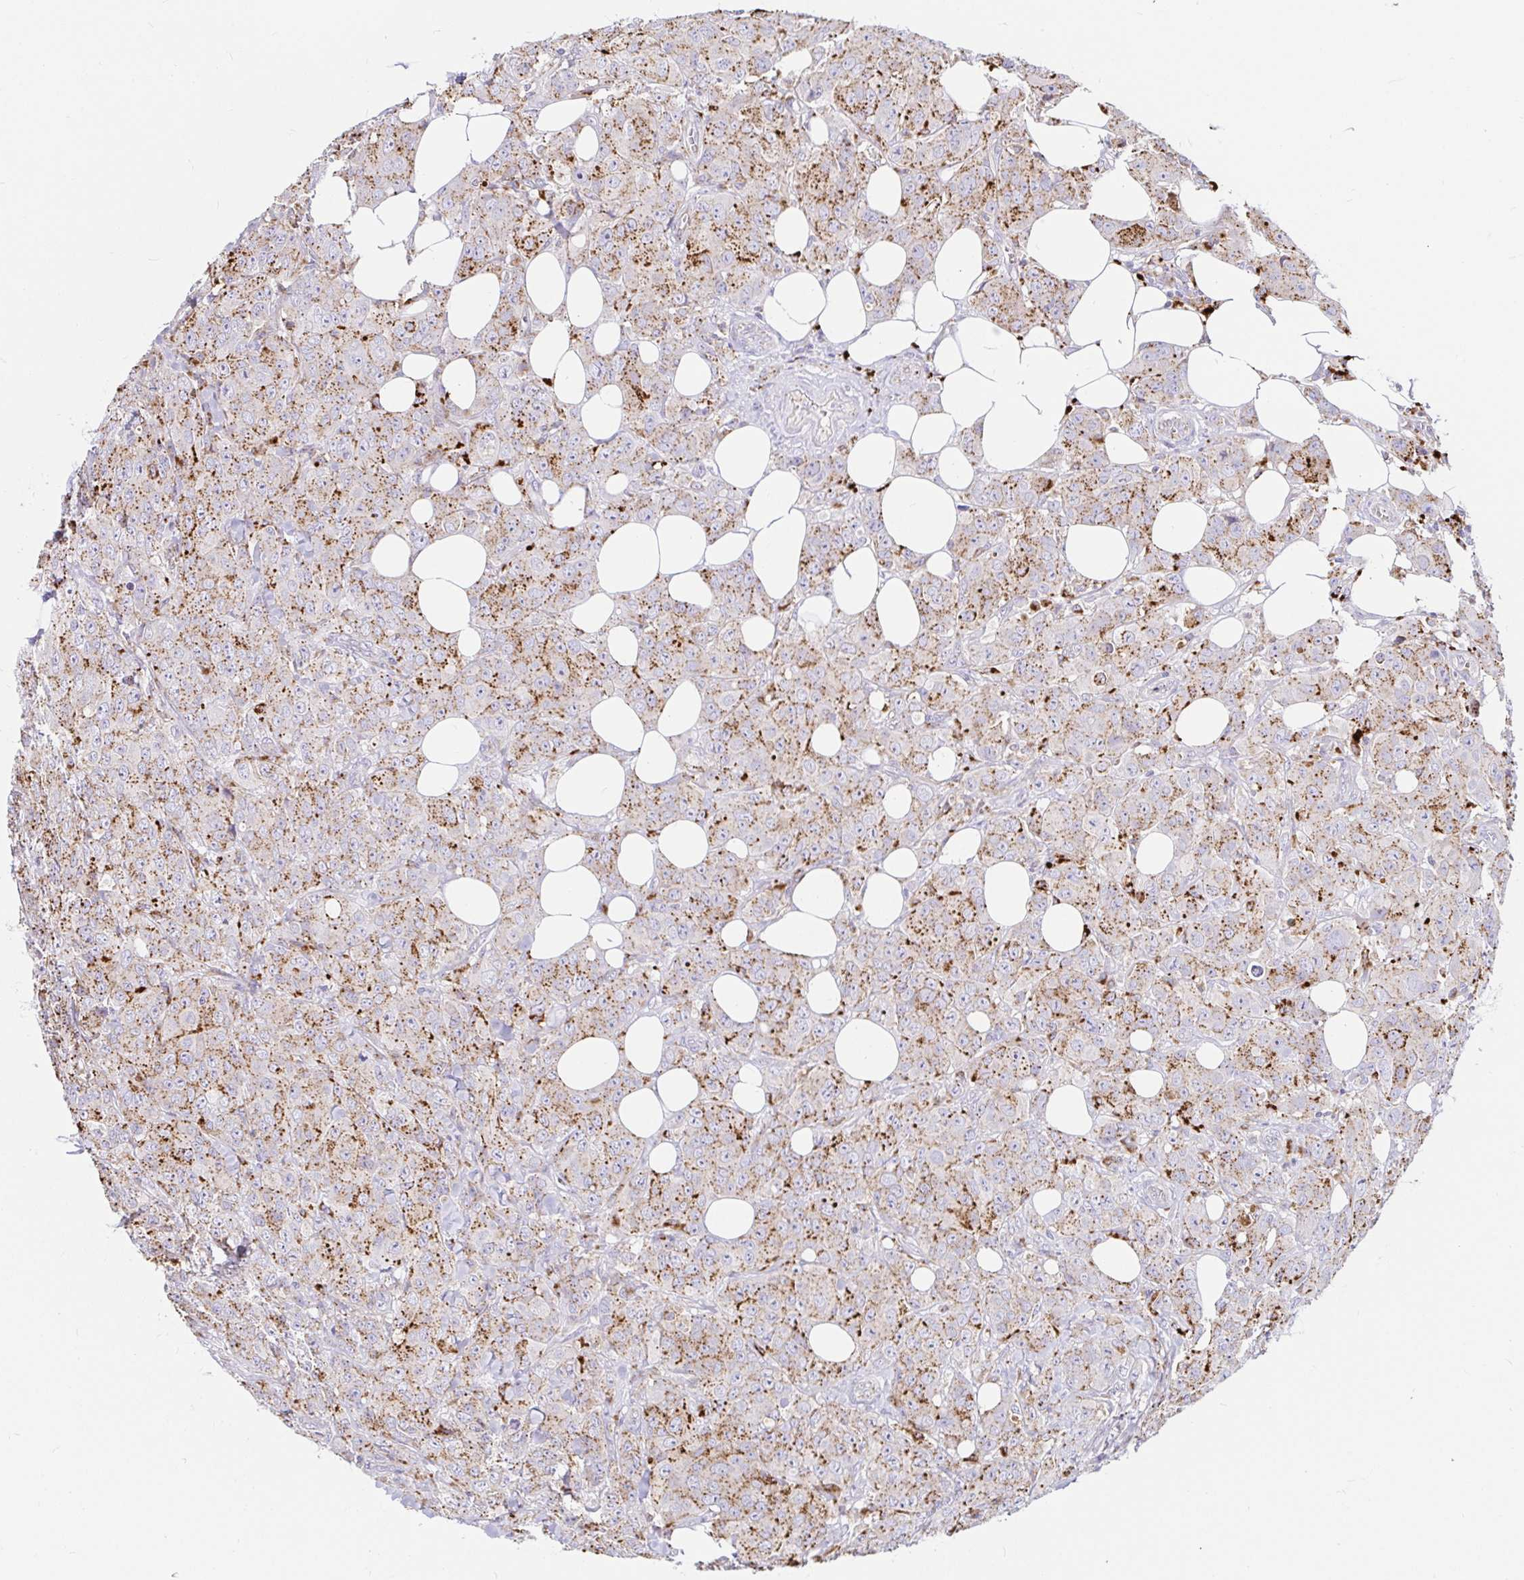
{"staining": {"intensity": "moderate", "quantity": ">75%", "location": "cytoplasmic/membranous"}, "tissue": "breast cancer", "cell_type": "Tumor cells", "image_type": "cancer", "snomed": [{"axis": "morphology", "description": "Normal tissue, NOS"}, {"axis": "morphology", "description": "Duct carcinoma"}, {"axis": "topography", "description": "Breast"}], "caption": "This histopathology image demonstrates breast invasive ductal carcinoma stained with IHC to label a protein in brown. The cytoplasmic/membranous of tumor cells show moderate positivity for the protein. Nuclei are counter-stained blue.", "gene": "FUCA1", "patient": {"sex": "female", "age": 43}}